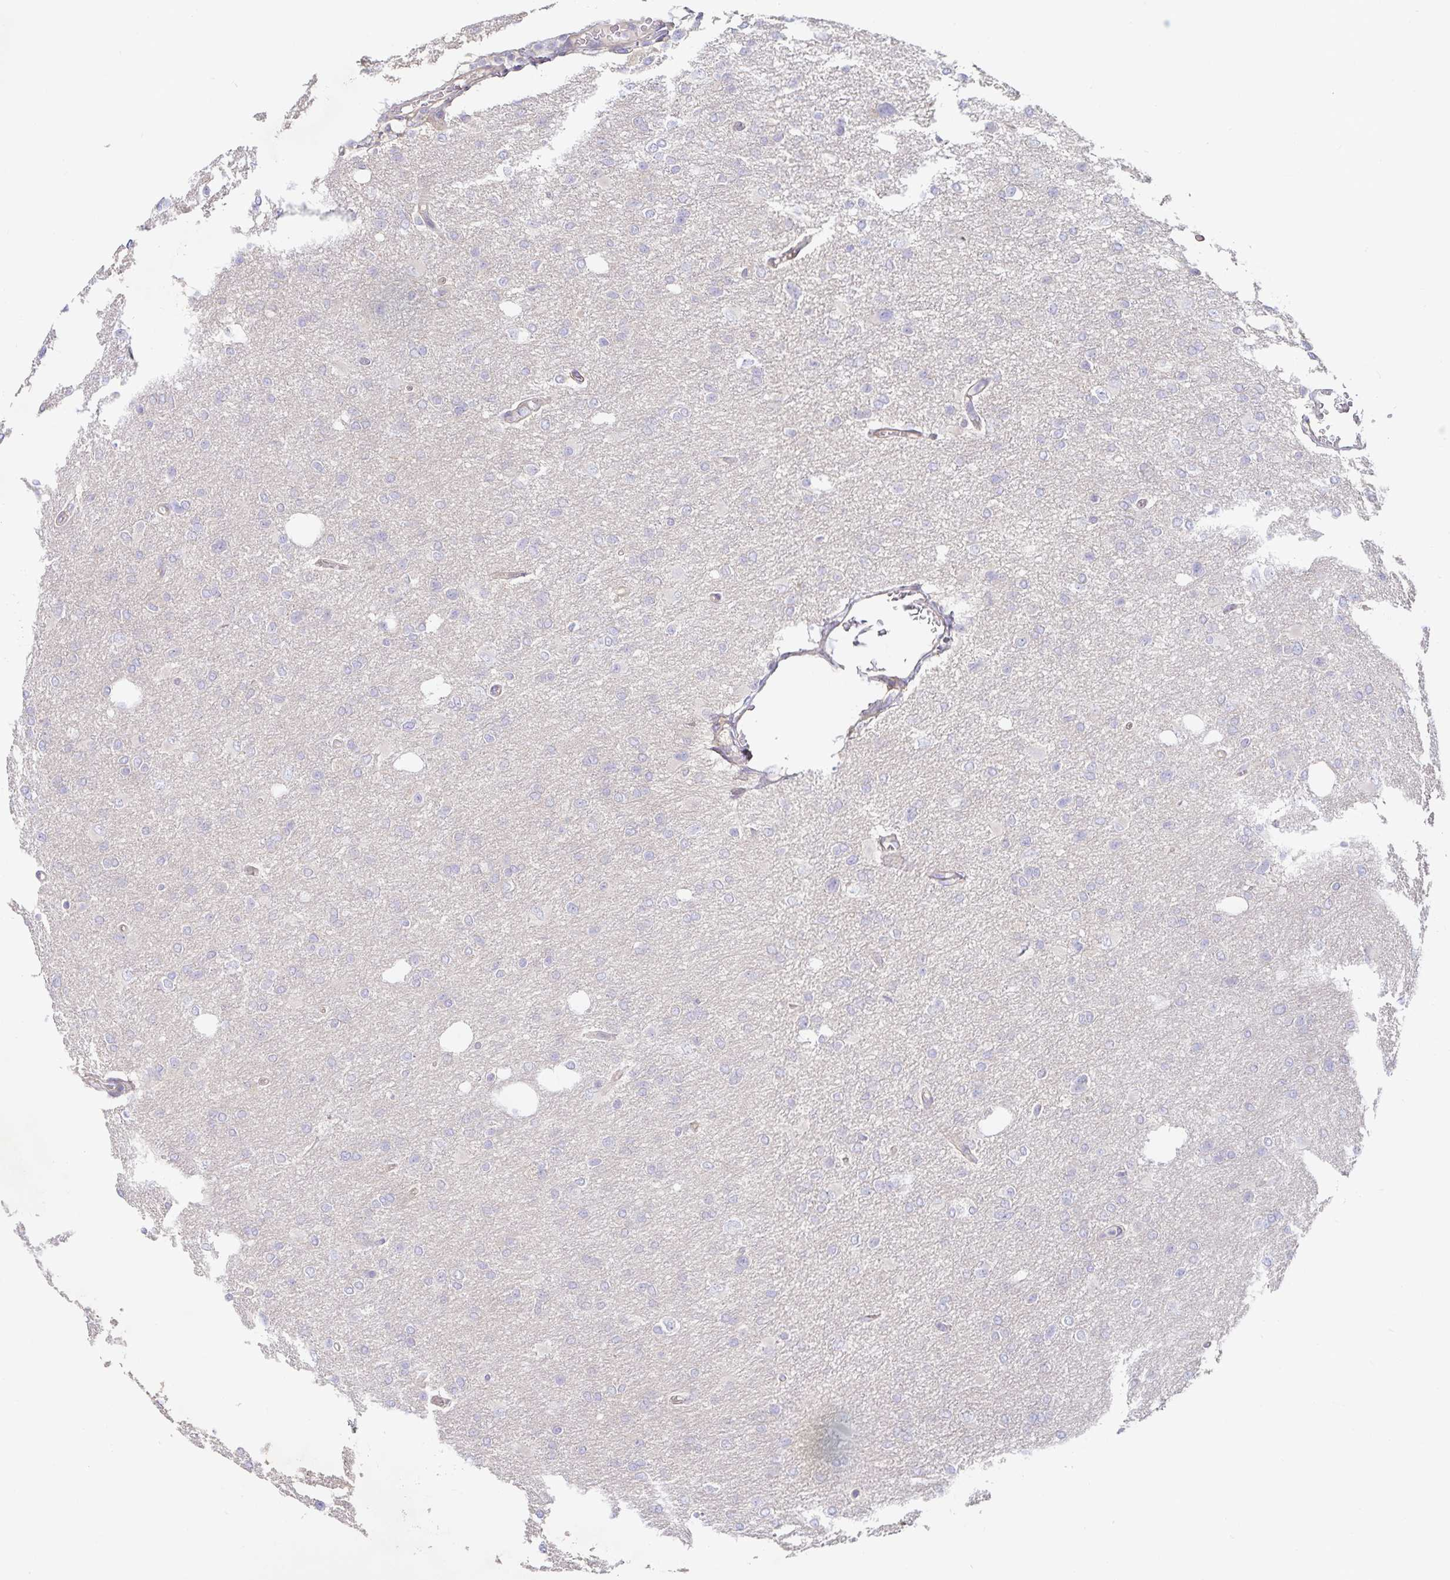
{"staining": {"intensity": "negative", "quantity": "none", "location": "none"}, "tissue": "glioma", "cell_type": "Tumor cells", "image_type": "cancer", "snomed": [{"axis": "morphology", "description": "Glioma, malignant, Low grade"}, {"axis": "topography", "description": "Brain"}], "caption": "Immunohistochemistry micrograph of neoplastic tissue: glioma stained with DAB (3,3'-diaminobenzidine) reveals no significant protein staining in tumor cells. The staining was performed using DAB to visualize the protein expression in brown, while the nuclei were stained in blue with hematoxylin (Magnification: 20x).", "gene": "METTL22", "patient": {"sex": "male", "age": 26}}